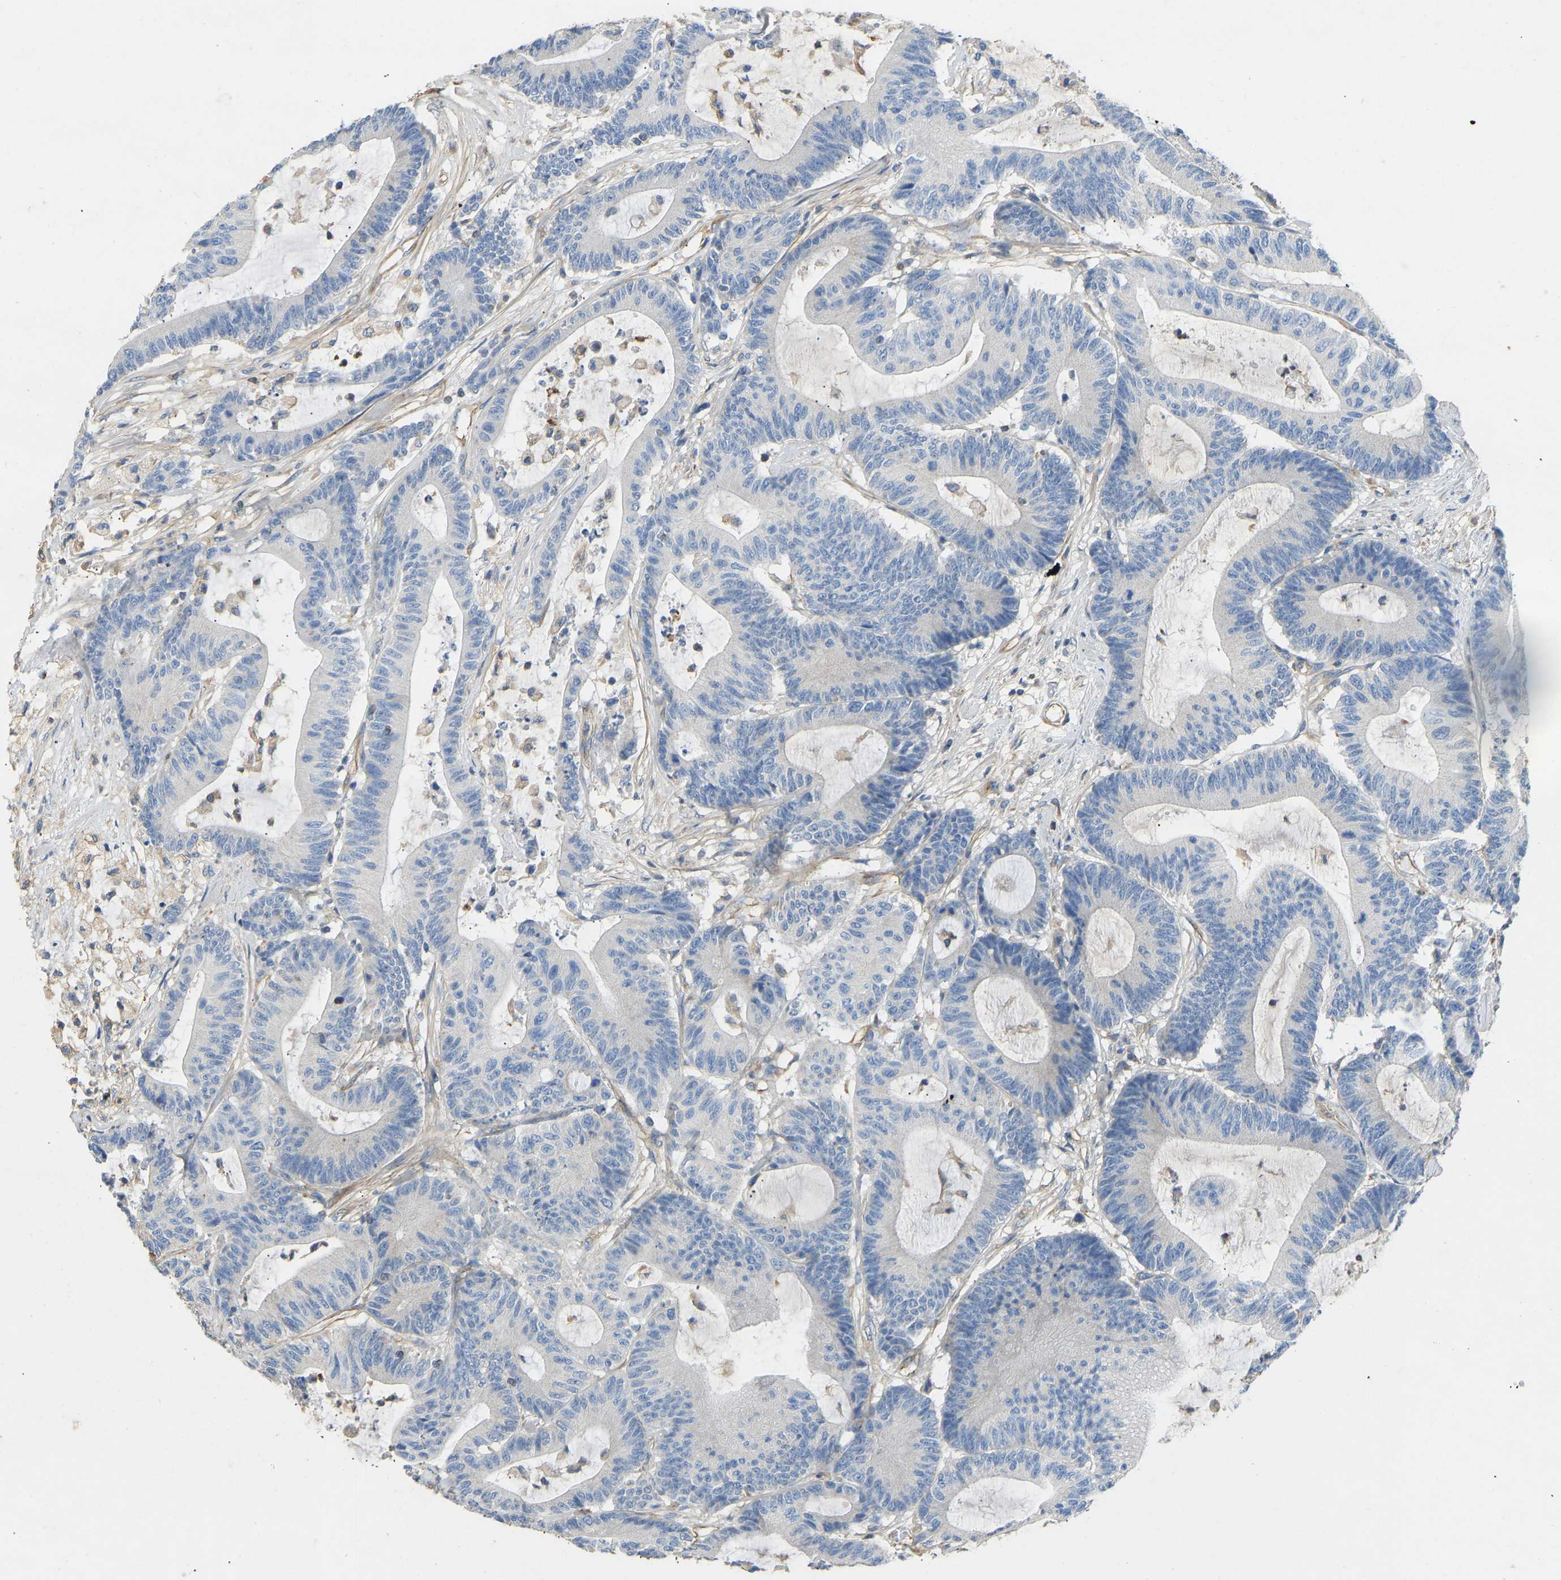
{"staining": {"intensity": "negative", "quantity": "none", "location": "none"}, "tissue": "colorectal cancer", "cell_type": "Tumor cells", "image_type": "cancer", "snomed": [{"axis": "morphology", "description": "Adenocarcinoma, NOS"}, {"axis": "topography", "description": "Colon"}], "caption": "IHC photomicrograph of colorectal adenocarcinoma stained for a protein (brown), which demonstrates no positivity in tumor cells. The staining was performed using DAB to visualize the protein expression in brown, while the nuclei were stained in blue with hematoxylin (Magnification: 20x).", "gene": "TECTA", "patient": {"sex": "female", "age": 84}}